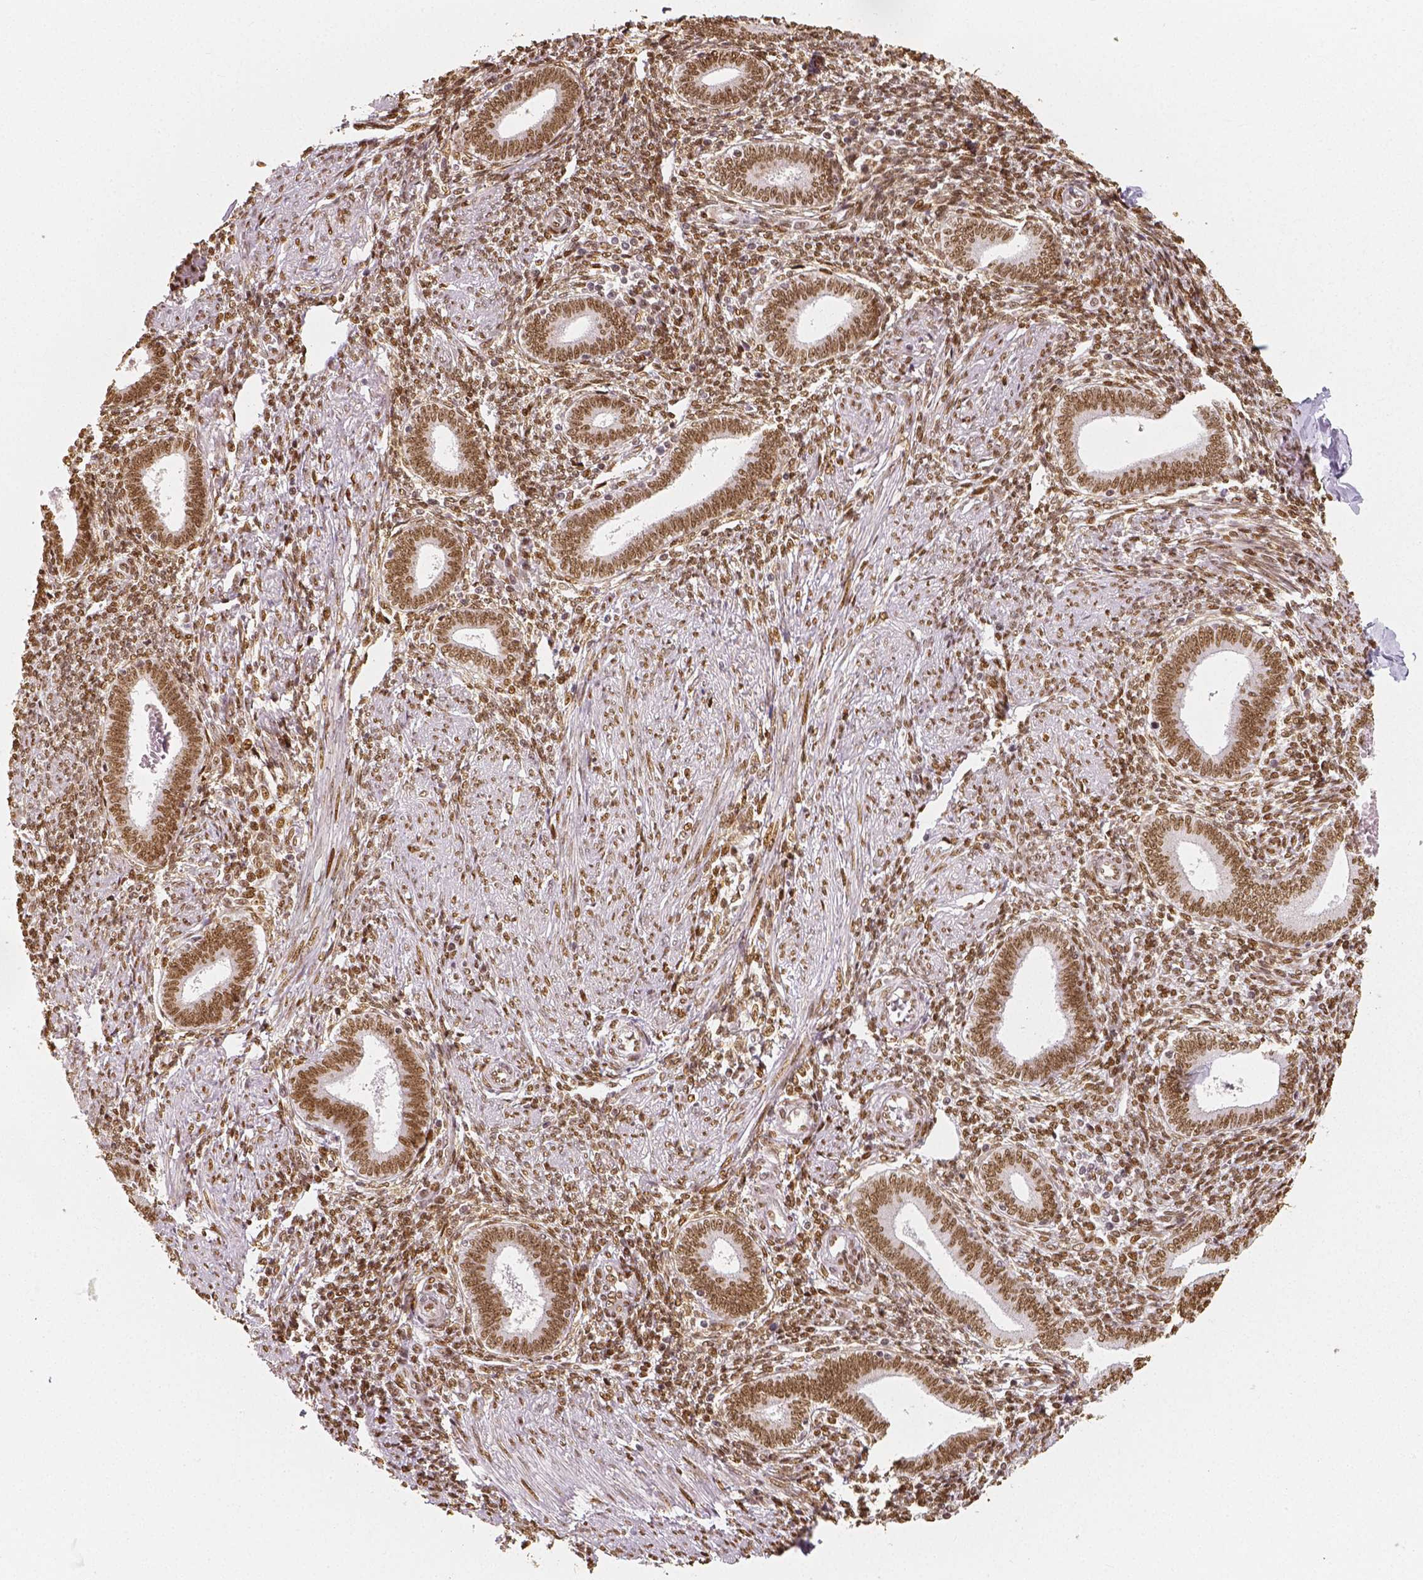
{"staining": {"intensity": "moderate", "quantity": ">75%", "location": "nuclear"}, "tissue": "endometrium", "cell_type": "Cells in endometrial stroma", "image_type": "normal", "snomed": [{"axis": "morphology", "description": "Normal tissue, NOS"}, {"axis": "topography", "description": "Endometrium"}], "caption": "Immunohistochemical staining of normal endometrium displays medium levels of moderate nuclear staining in approximately >75% of cells in endometrial stroma. The staining was performed using DAB, with brown indicating positive protein expression. Nuclei are stained blue with hematoxylin.", "gene": "NUCKS1", "patient": {"sex": "female", "age": 42}}